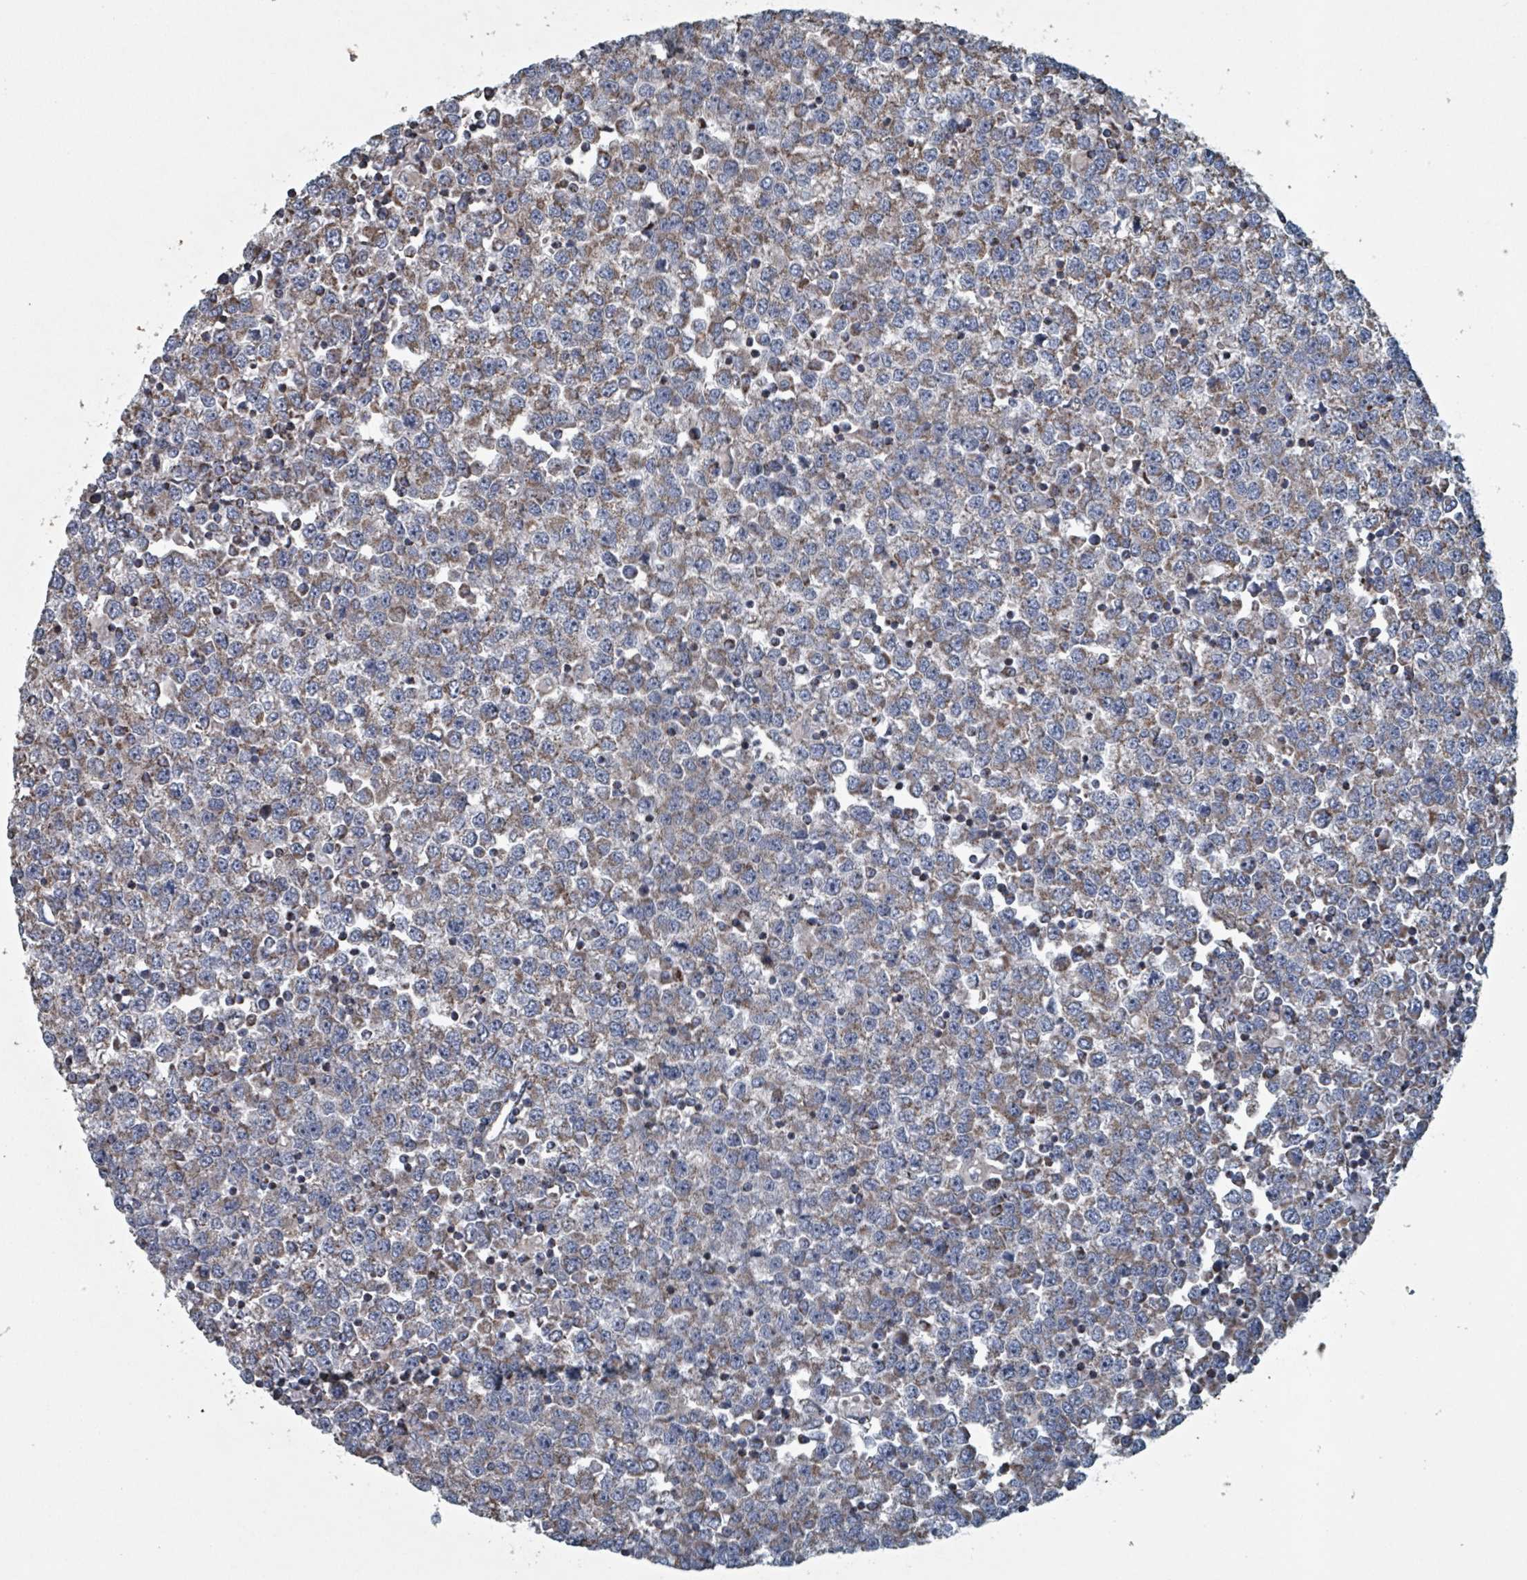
{"staining": {"intensity": "weak", "quantity": ">75%", "location": "cytoplasmic/membranous"}, "tissue": "testis cancer", "cell_type": "Tumor cells", "image_type": "cancer", "snomed": [{"axis": "morphology", "description": "Seminoma, NOS"}, {"axis": "topography", "description": "Testis"}], "caption": "Testis cancer stained for a protein (brown) displays weak cytoplasmic/membranous positive positivity in approximately >75% of tumor cells.", "gene": "ABHD18", "patient": {"sex": "male", "age": 65}}